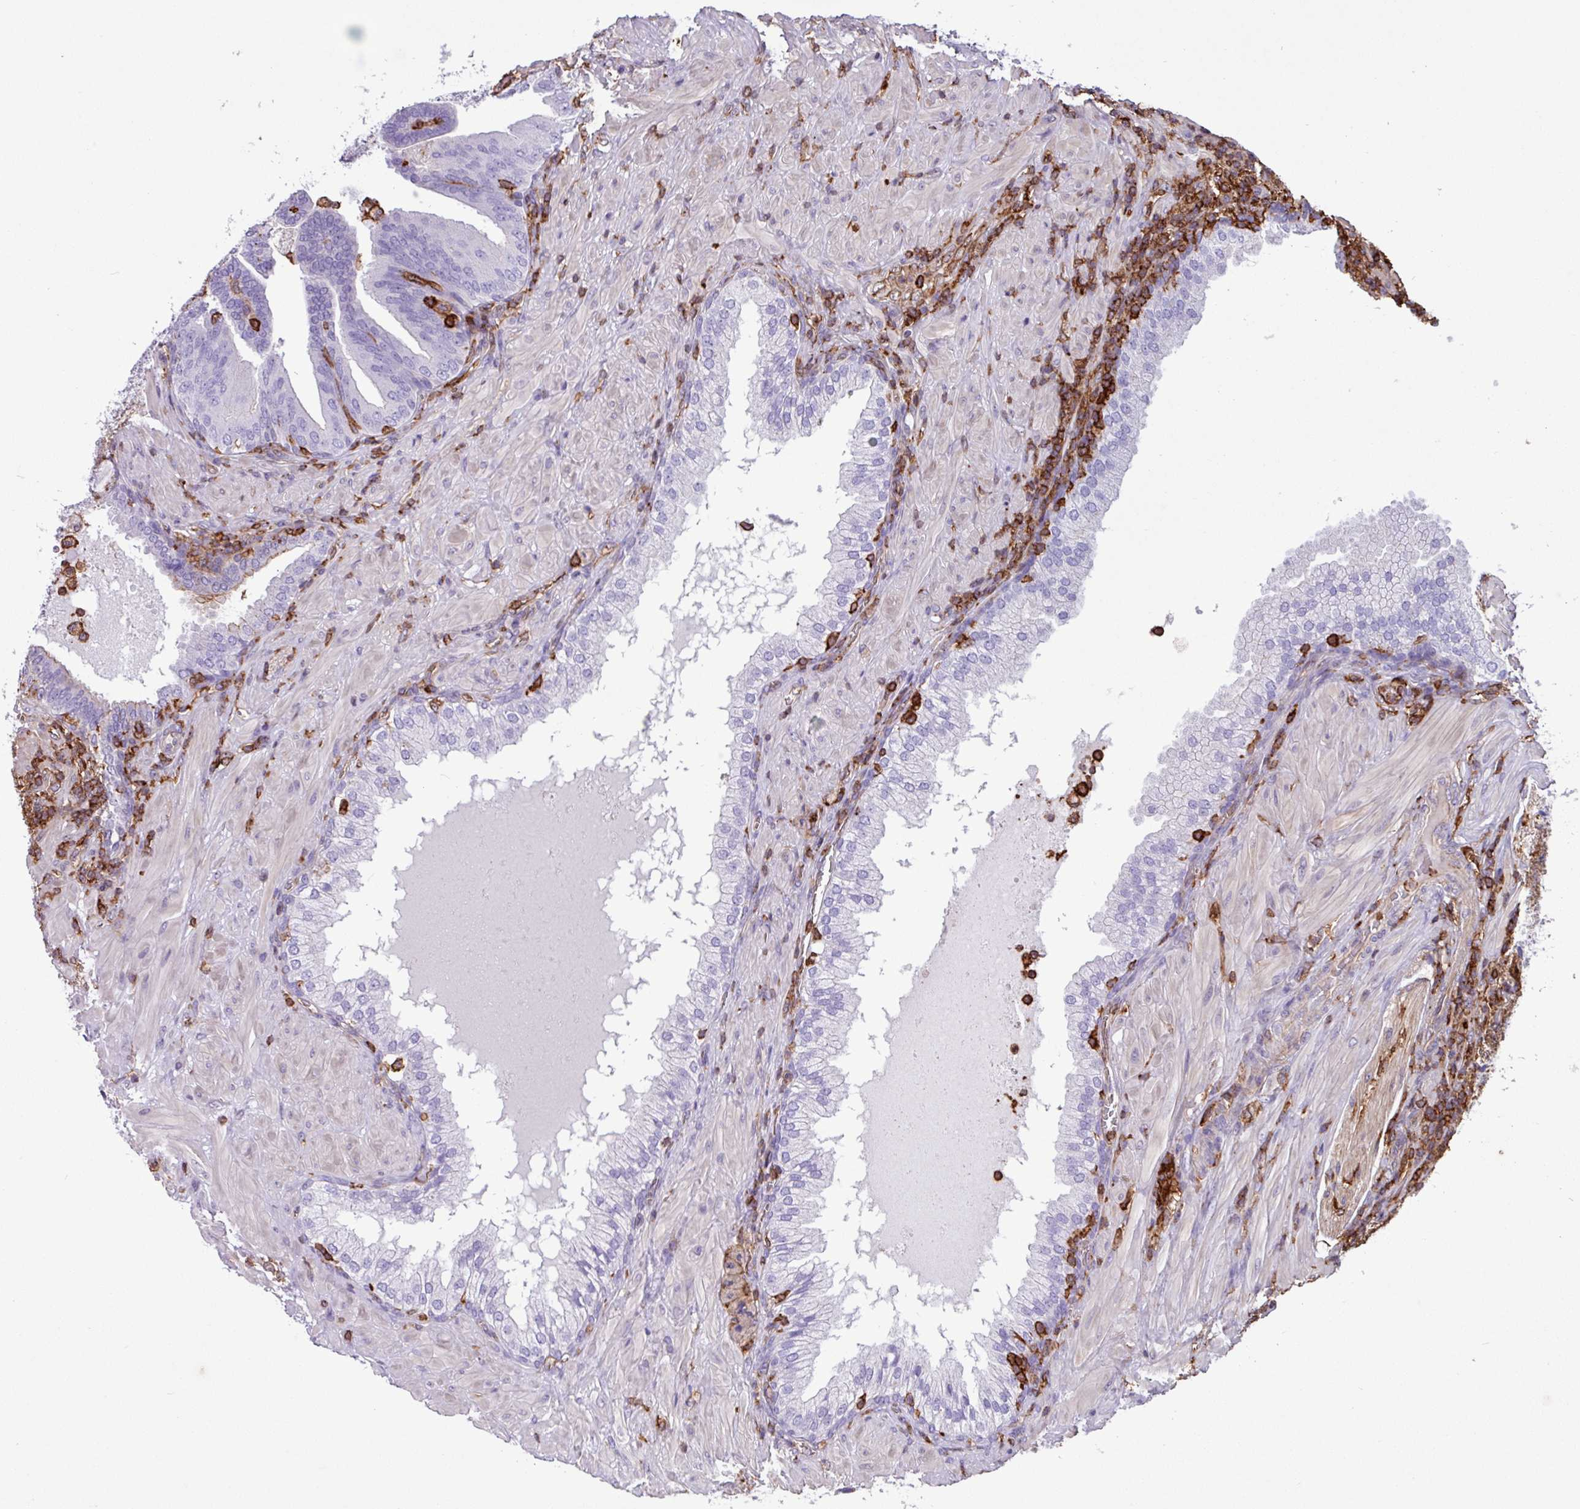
{"staining": {"intensity": "negative", "quantity": "none", "location": "none"}, "tissue": "prostate cancer", "cell_type": "Tumor cells", "image_type": "cancer", "snomed": [{"axis": "morphology", "description": "Adenocarcinoma, High grade"}, {"axis": "topography", "description": "Prostate"}], "caption": "The photomicrograph demonstrates no significant staining in tumor cells of adenocarcinoma (high-grade) (prostate). (DAB immunohistochemistry (IHC), high magnification).", "gene": "PPP1R18", "patient": {"sex": "male", "age": 55}}